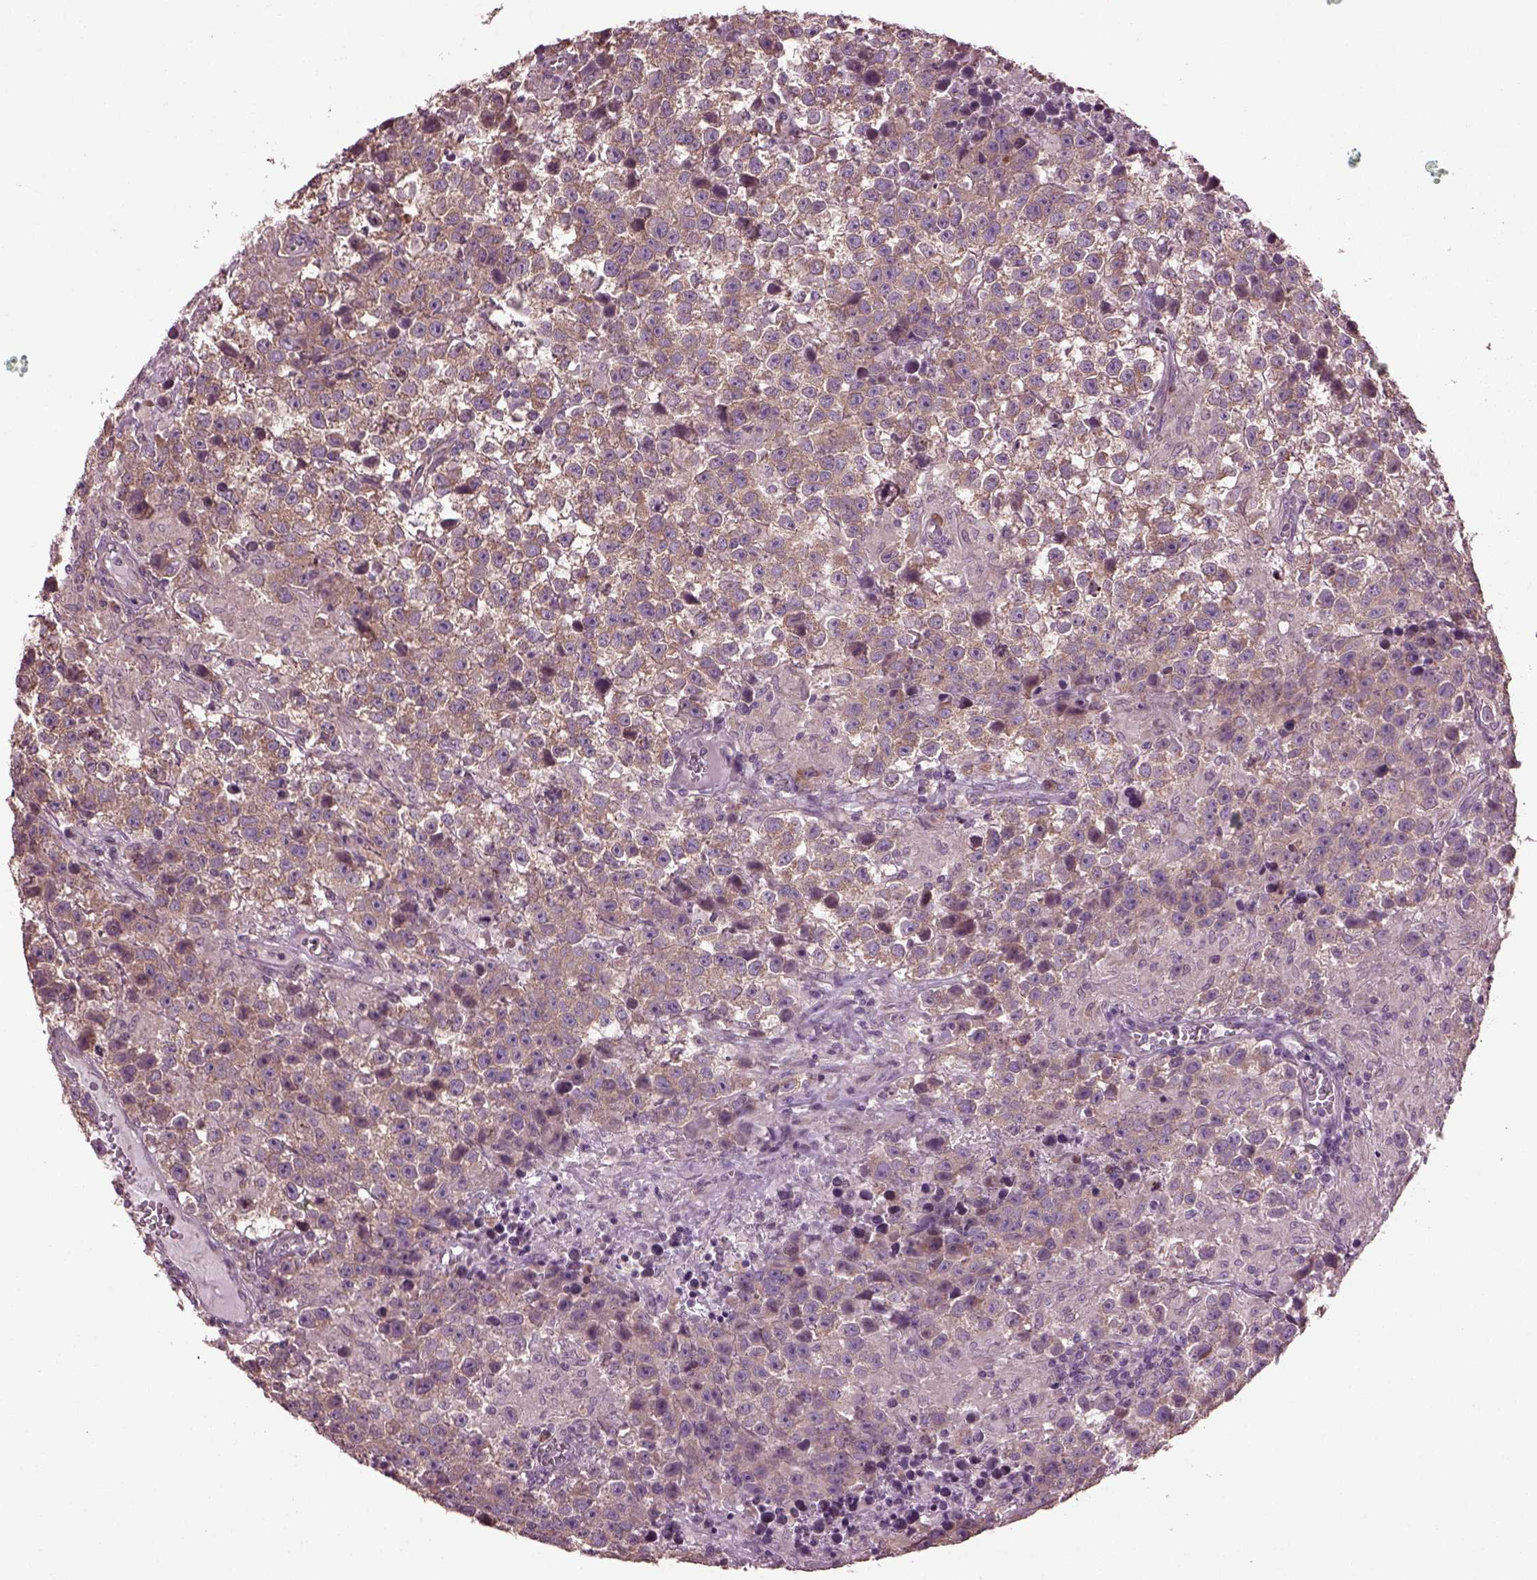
{"staining": {"intensity": "moderate", "quantity": ">75%", "location": "cytoplasmic/membranous"}, "tissue": "testis cancer", "cell_type": "Tumor cells", "image_type": "cancer", "snomed": [{"axis": "morphology", "description": "Seminoma, NOS"}, {"axis": "topography", "description": "Testis"}], "caption": "Seminoma (testis) stained with IHC shows moderate cytoplasmic/membranous expression in approximately >75% of tumor cells.", "gene": "CABP5", "patient": {"sex": "male", "age": 43}}